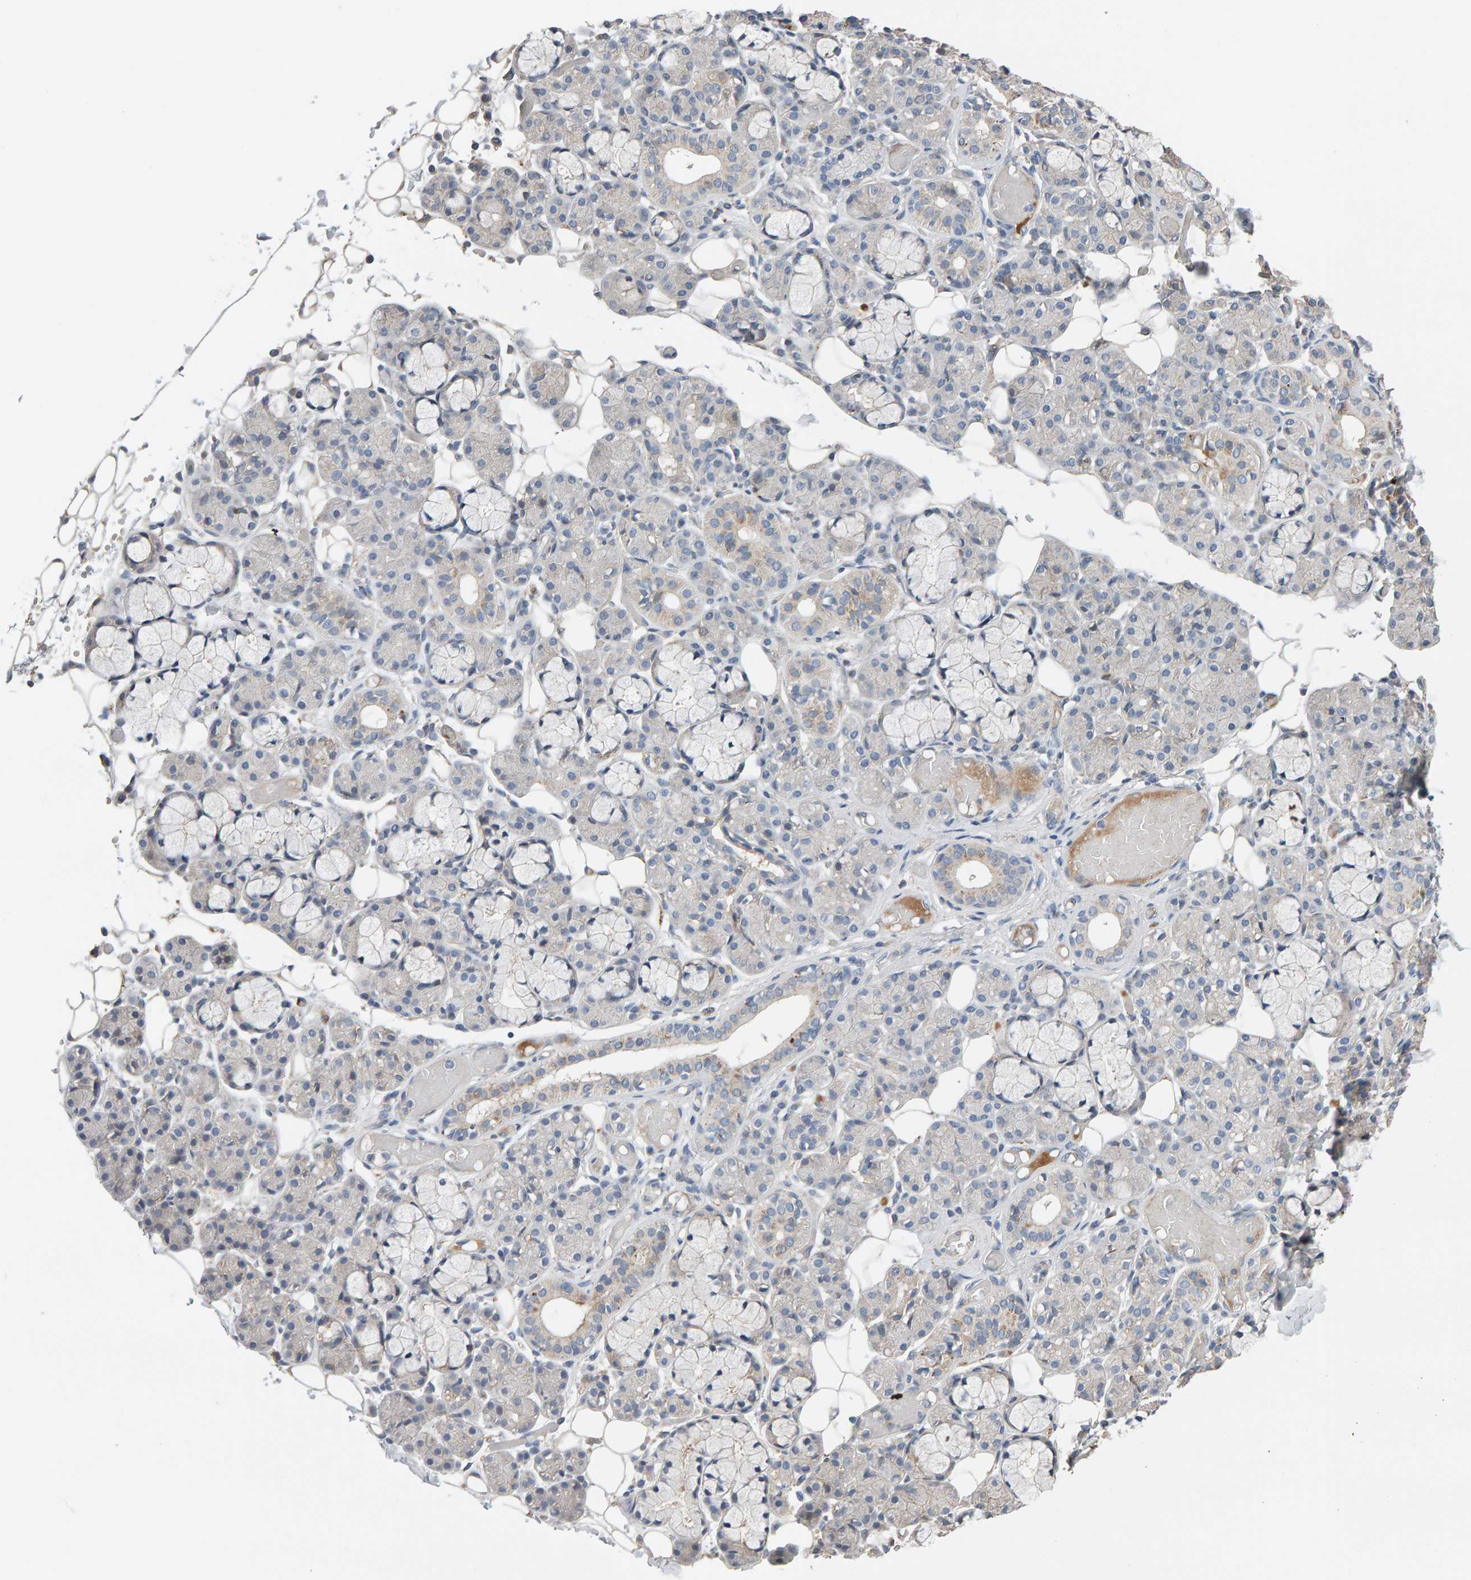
{"staining": {"intensity": "weak", "quantity": "<25%", "location": "cytoplasmic/membranous"}, "tissue": "salivary gland", "cell_type": "Glandular cells", "image_type": "normal", "snomed": [{"axis": "morphology", "description": "Normal tissue, NOS"}, {"axis": "topography", "description": "Salivary gland"}], "caption": "High magnification brightfield microscopy of benign salivary gland stained with DAB (3,3'-diaminobenzidine) (brown) and counterstained with hematoxylin (blue): glandular cells show no significant expression. (Brightfield microscopy of DAB immunohistochemistry at high magnification).", "gene": "IPPK", "patient": {"sex": "male", "age": 63}}